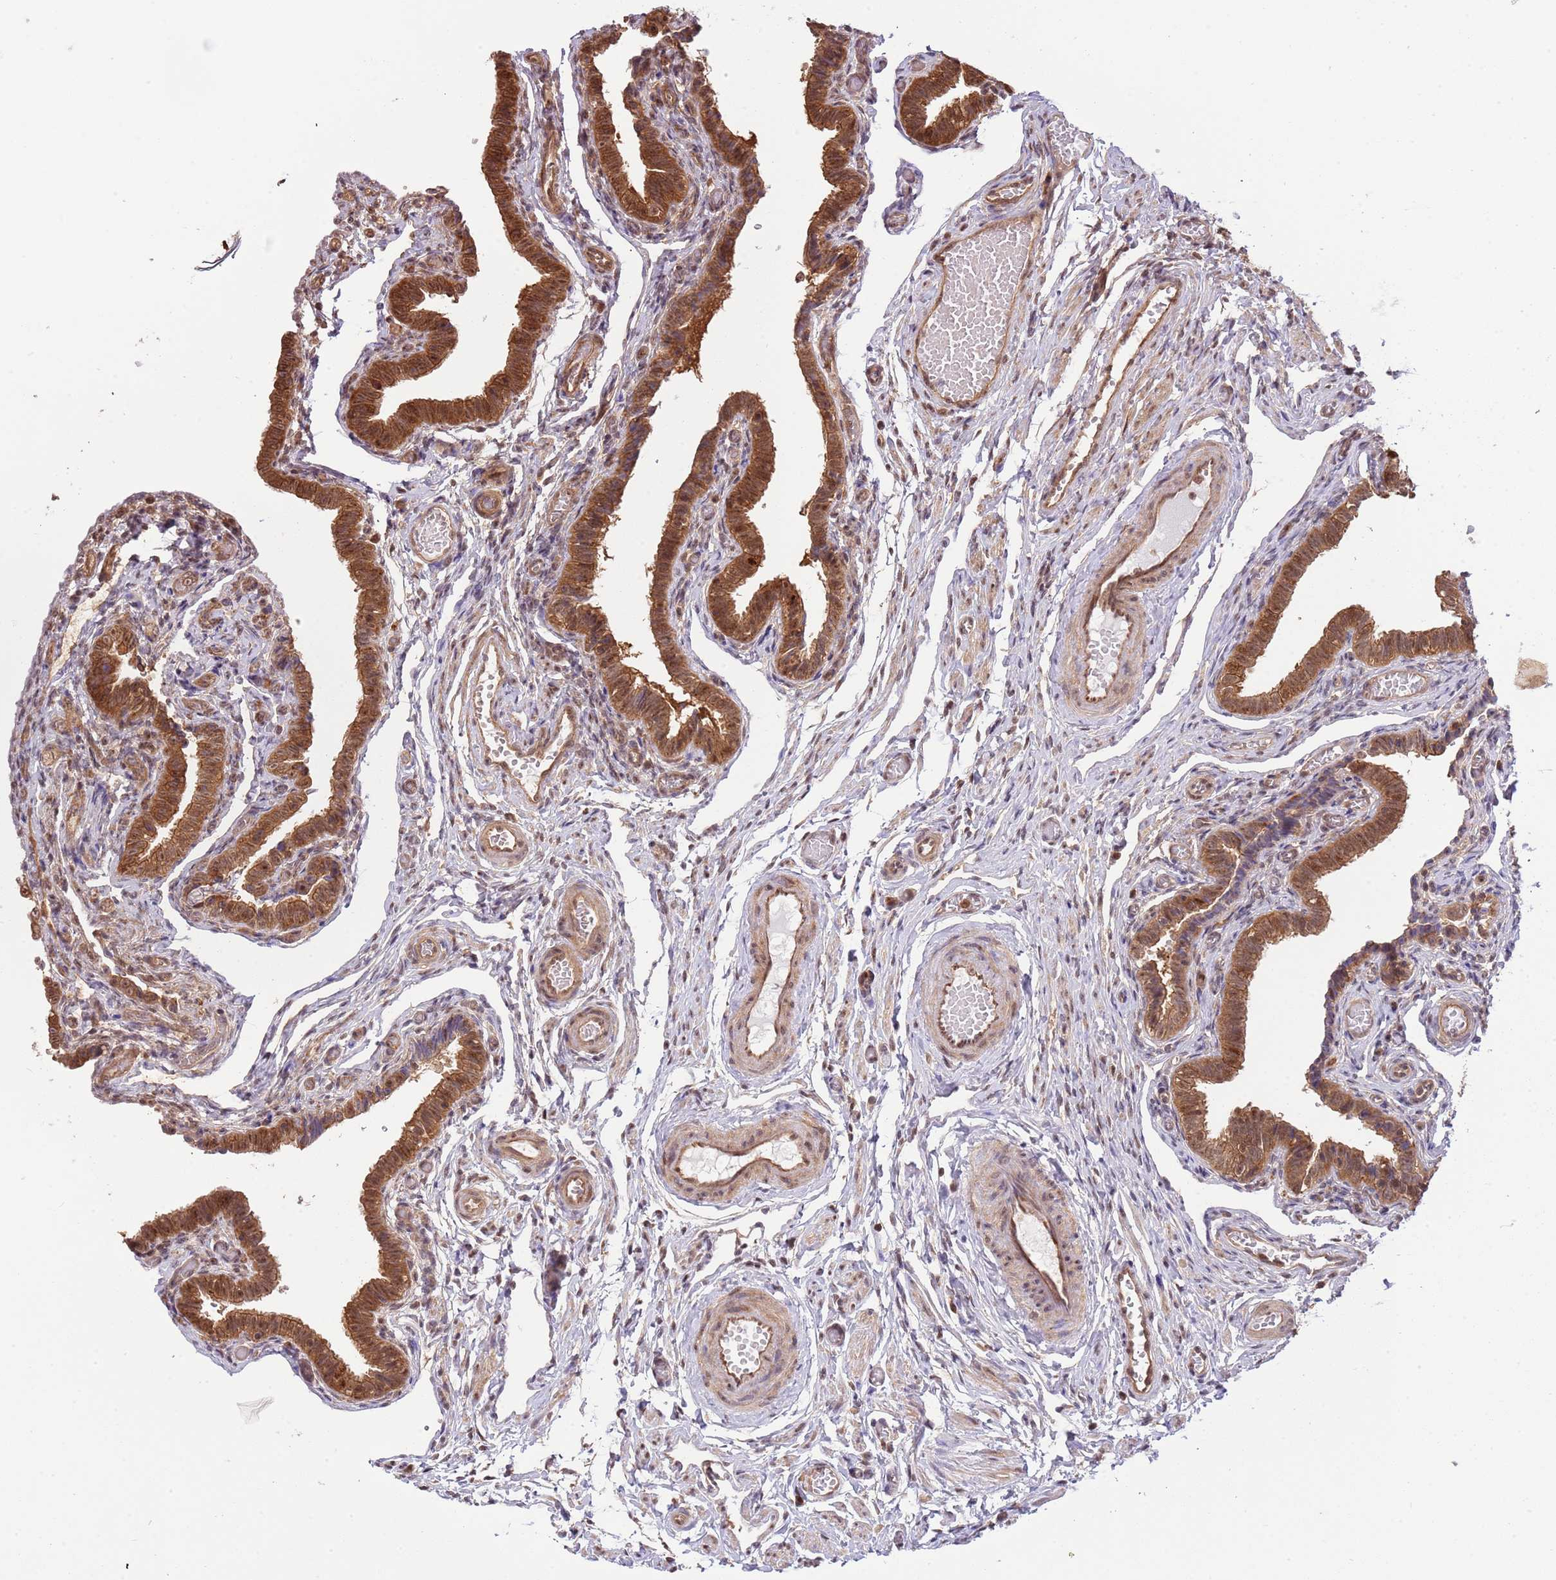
{"staining": {"intensity": "strong", "quantity": ">75%", "location": "cytoplasmic/membranous,nuclear"}, "tissue": "fallopian tube", "cell_type": "Glandular cells", "image_type": "normal", "snomed": [{"axis": "morphology", "description": "Normal tissue, NOS"}, {"axis": "topography", "description": "Fallopian tube"}], "caption": "A high-resolution micrograph shows immunohistochemistry staining of normal fallopian tube, which reveals strong cytoplasmic/membranous,nuclear positivity in approximately >75% of glandular cells.", "gene": "PLSCR5", "patient": {"sex": "female", "age": 36}}